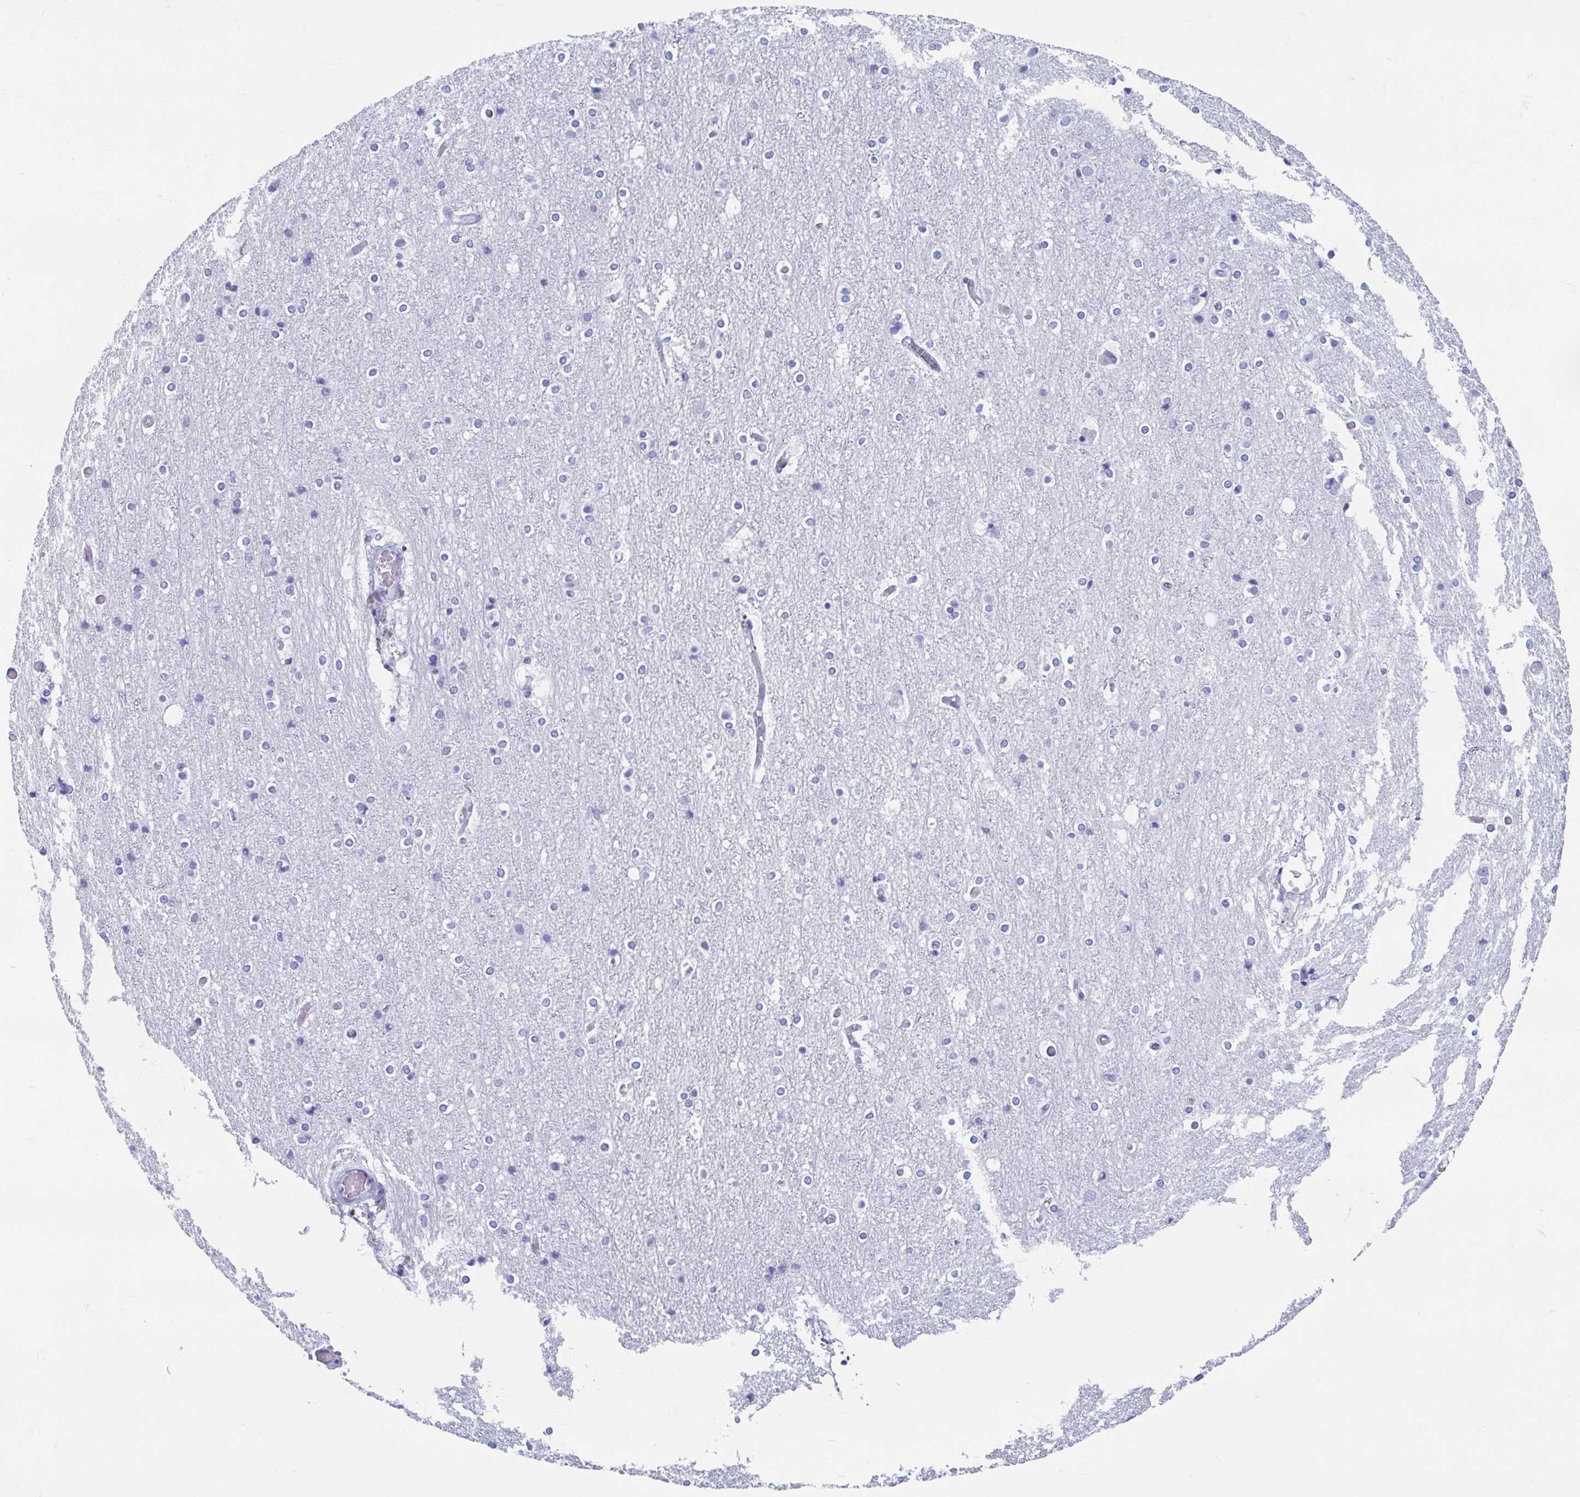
{"staining": {"intensity": "negative", "quantity": "none", "location": "none"}, "tissue": "cerebral cortex", "cell_type": "Endothelial cells", "image_type": "normal", "snomed": [{"axis": "morphology", "description": "Normal tissue, NOS"}, {"axis": "topography", "description": "Cerebral cortex"}], "caption": "Photomicrograph shows no significant protein staining in endothelial cells of benign cerebral cortex.", "gene": "HDGFL1", "patient": {"sex": "female", "age": 52}}